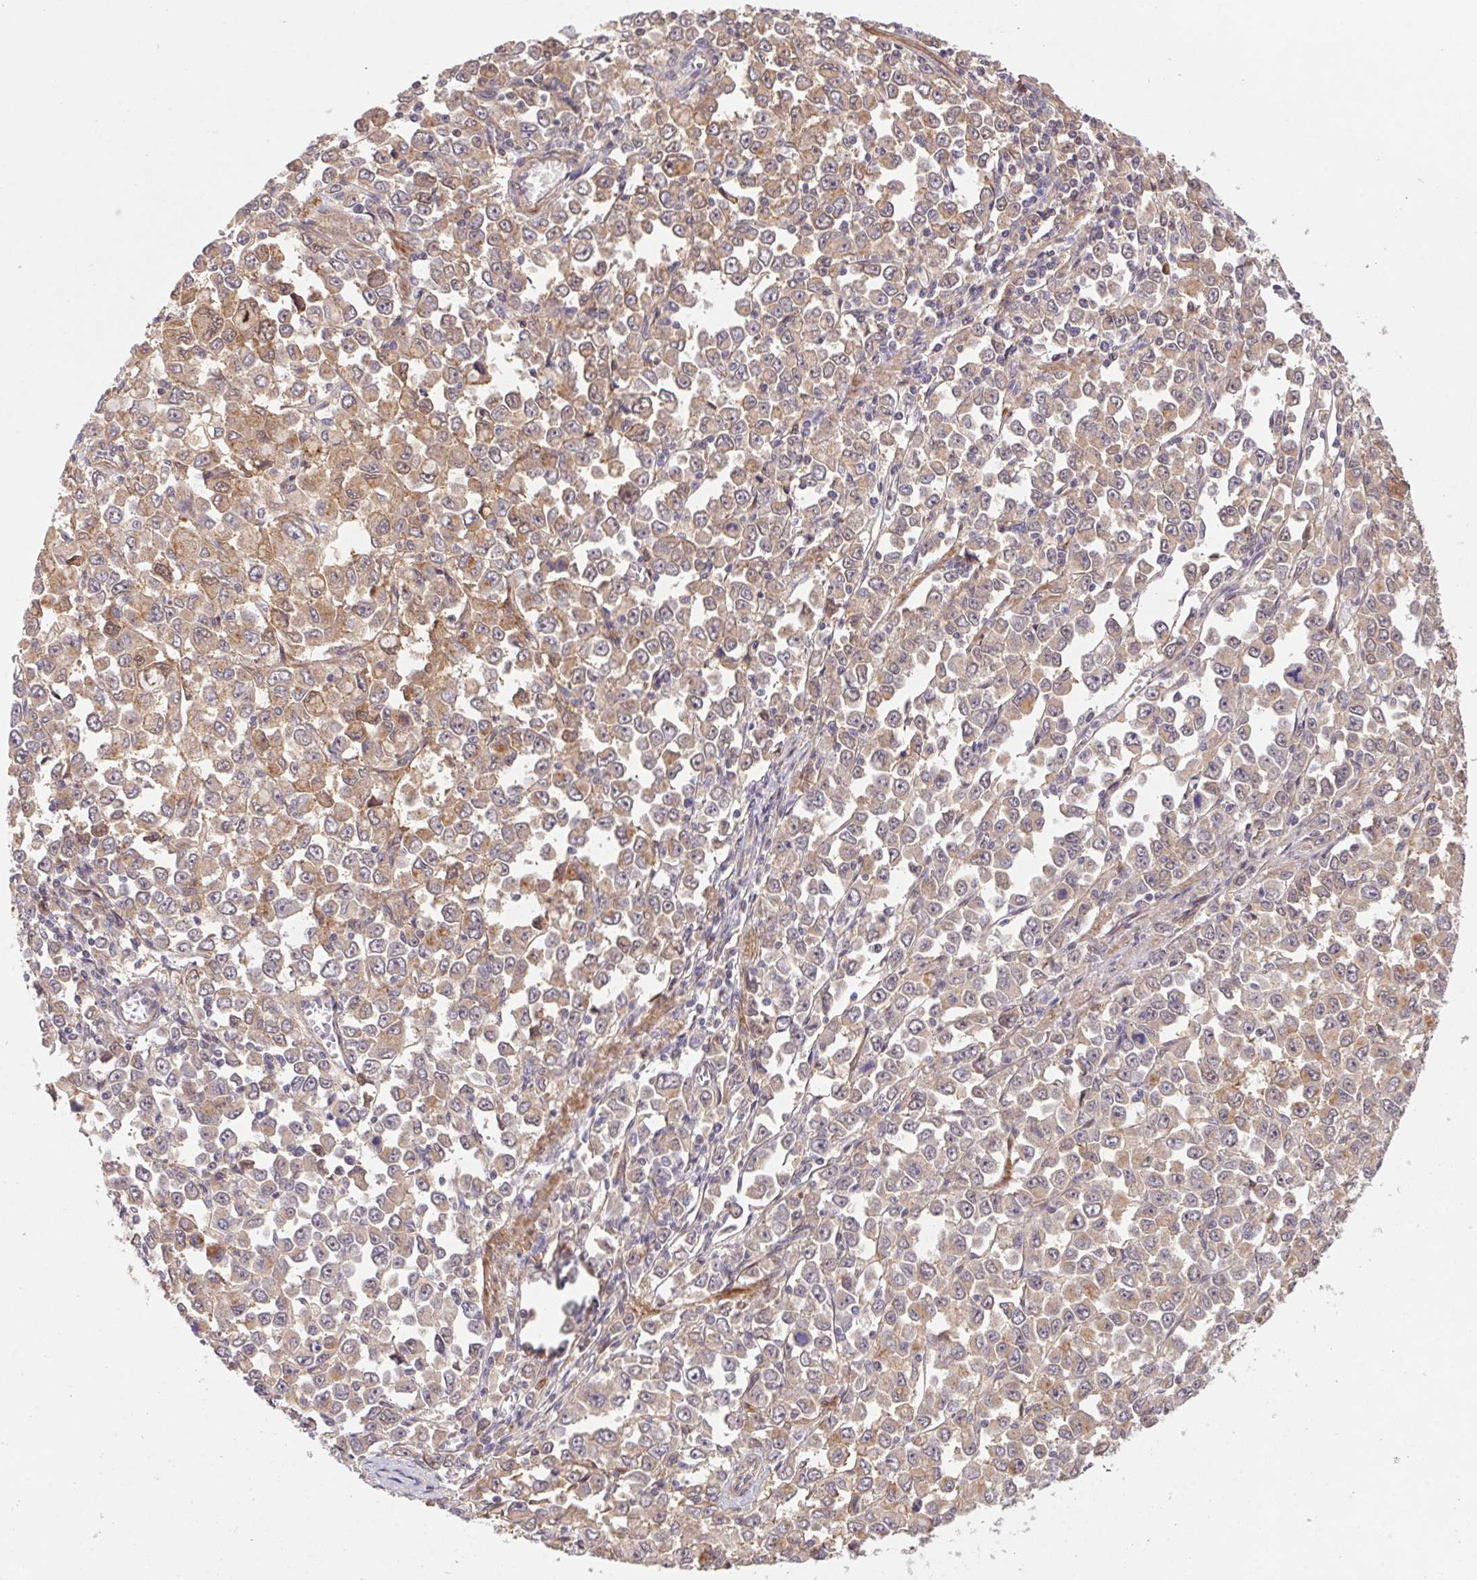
{"staining": {"intensity": "weak", "quantity": "25%-75%", "location": "cytoplasmic/membranous"}, "tissue": "stomach cancer", "cell_type": "Tumor cells", "image_type": "cancer", "snomed": [{"axis": "morphology", "description": "Adenocarcinoma, NOS"}, {"axis": "topography", "description": "Stomach, upper"}], "caption": "A brown stain shows weak cytoplasmic/membranous staining of a protein in stomach cancer tumor cells.", "gene": "SLC52A2", "patient": {"sex": "male", "age": 70}}